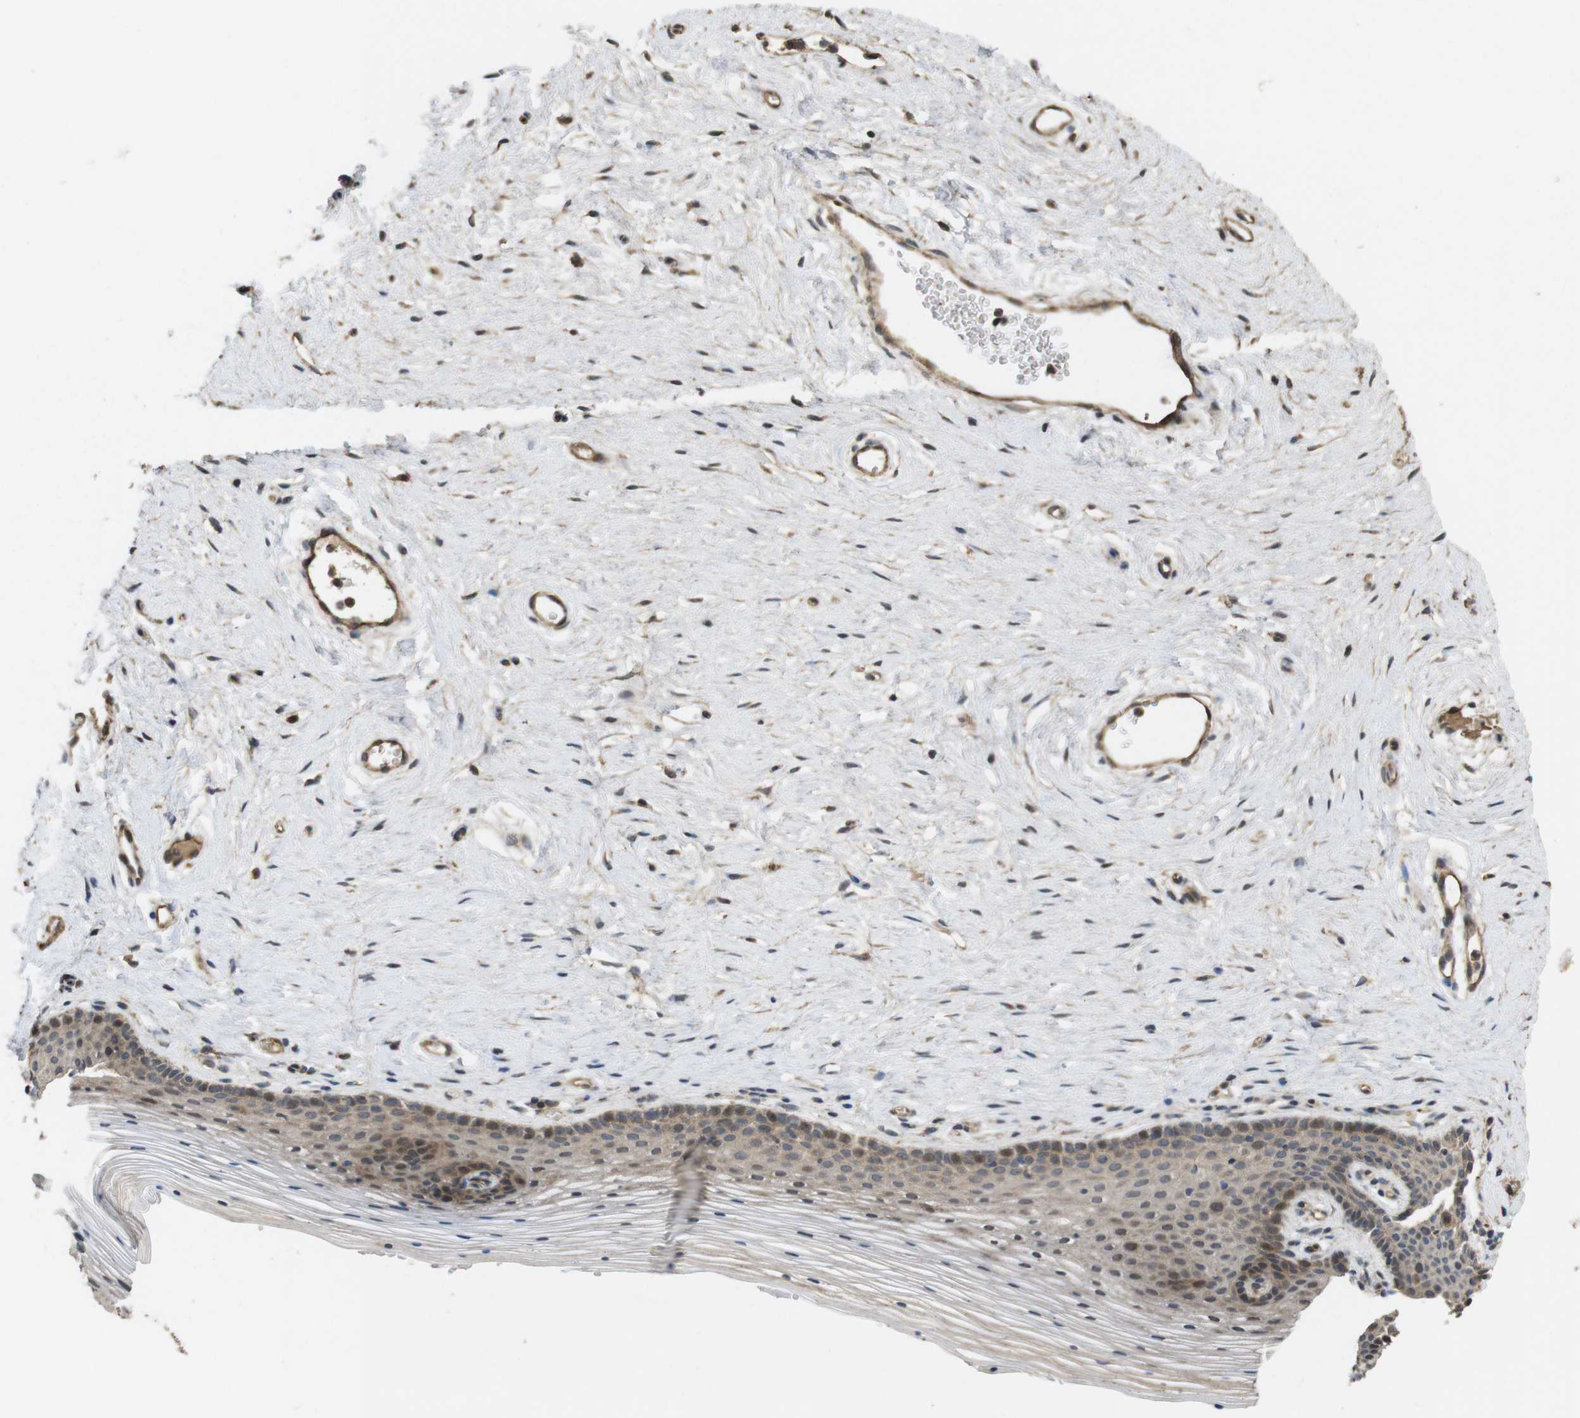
{"staining": {"intensity": "moderate", "quantity": "25%-75%", "location": "cytoplasmic/membranous,nuclear"}, "tissue": "vagina", "cell_type": "Squamous epithelial cells", "image_type": "normal", "snomed": [{"axis": "morphology", "description": "Normal tissue, NOS"}, {"axis": "topography", "description": "Vagina"}], "caption": "Brown immunohistochemical staining in benign vagina demonstrates moderate cytoplasmic/membranous,nuclear expression in approximately 25%-75% of squamous epithelial cells. The protein of interest is stained brown, and the nuclei are stained in blue (DAB (3,3'-diaminobenzidine) IHC with brightfield microscopy, high magnification).", "gene": "PCDHB10", "patient": {"sex": "female", "age": 32}}